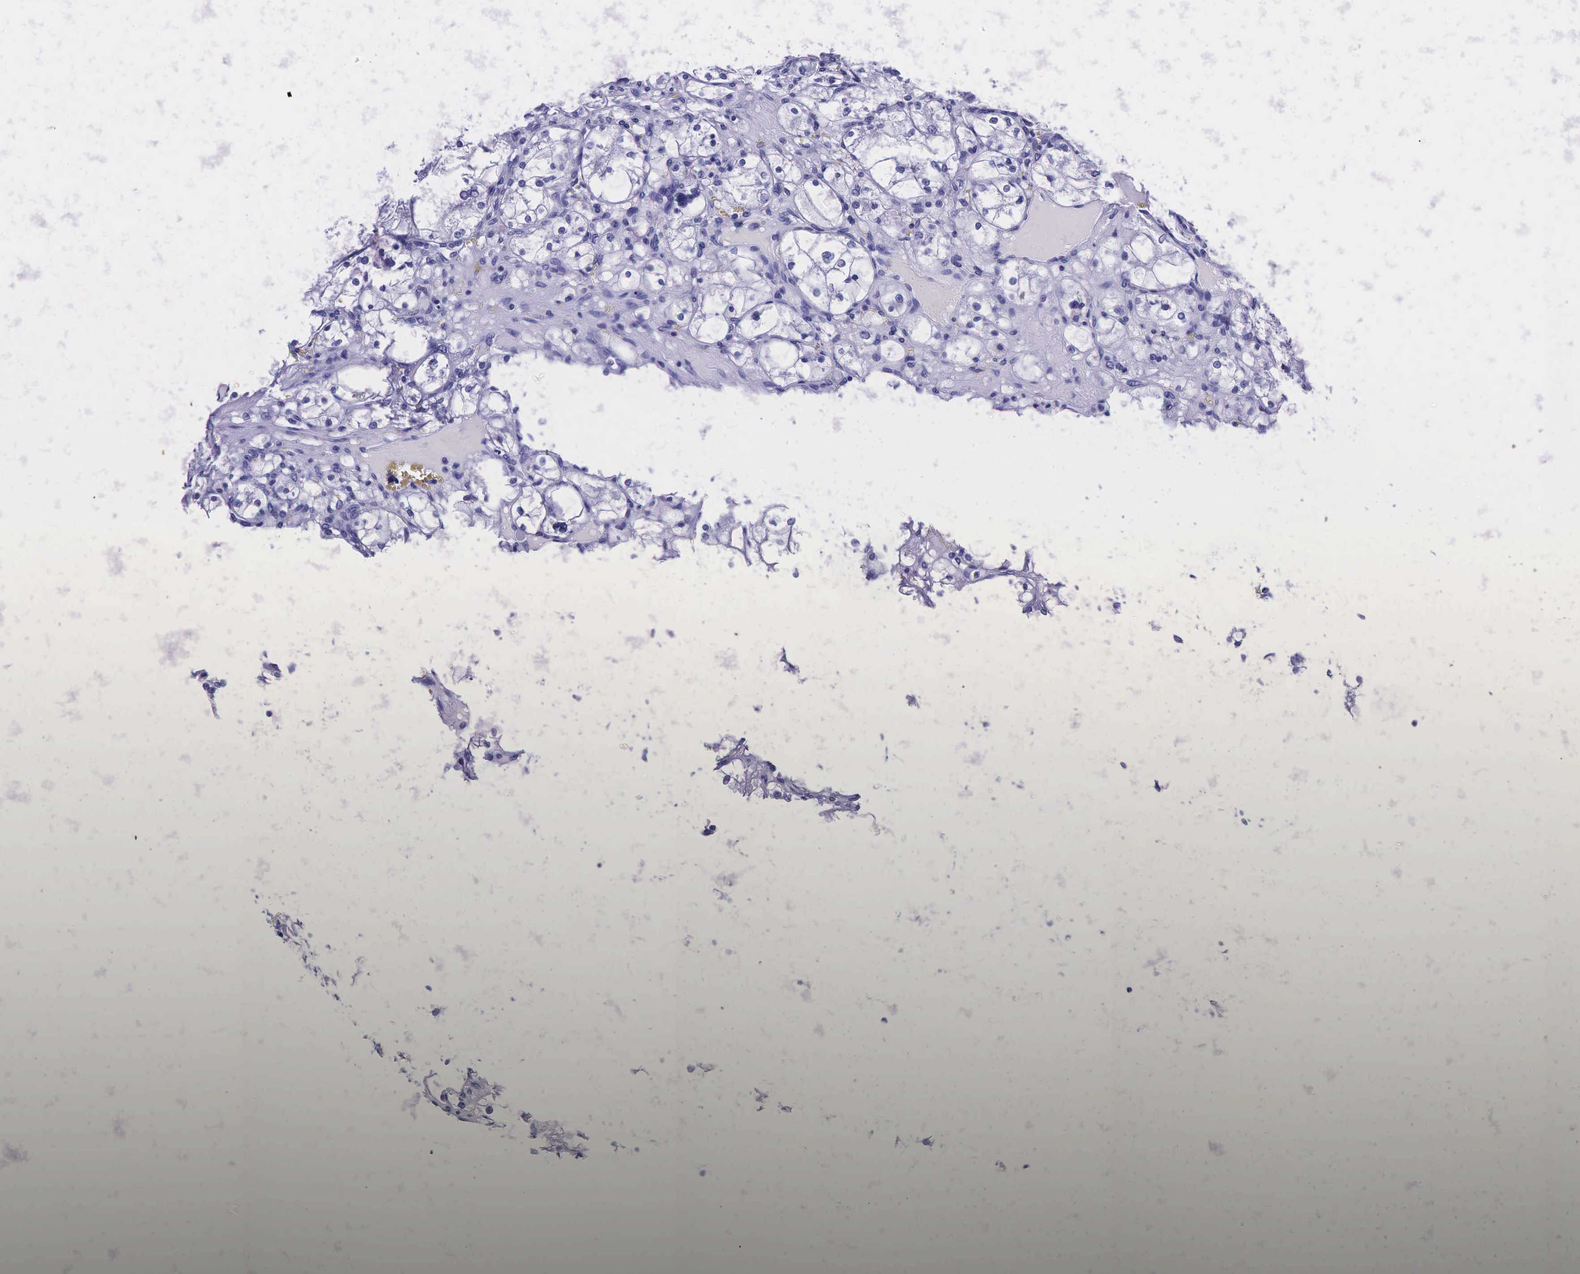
{"staining": {"intensity": "negative", "quantity": "none", "location": "none"}, "tissue": "renal cancer", "cell_type": "Tumor cells", "image_type": "cancer", "snomed": [{"axis": "morphology", "description": "Adenocarcinoma, NOS"}, {"axis": "topography", "description": "Kidney"}], "caption": "IHC image of human renal cancer stained for a protein (brown), which reveals no positivity in tumor cells. (Immunohistochemistry, brightfield microscopy, high magnification).", "gene": "KLK3", "patient": {"sex": "male", "age": 61}}